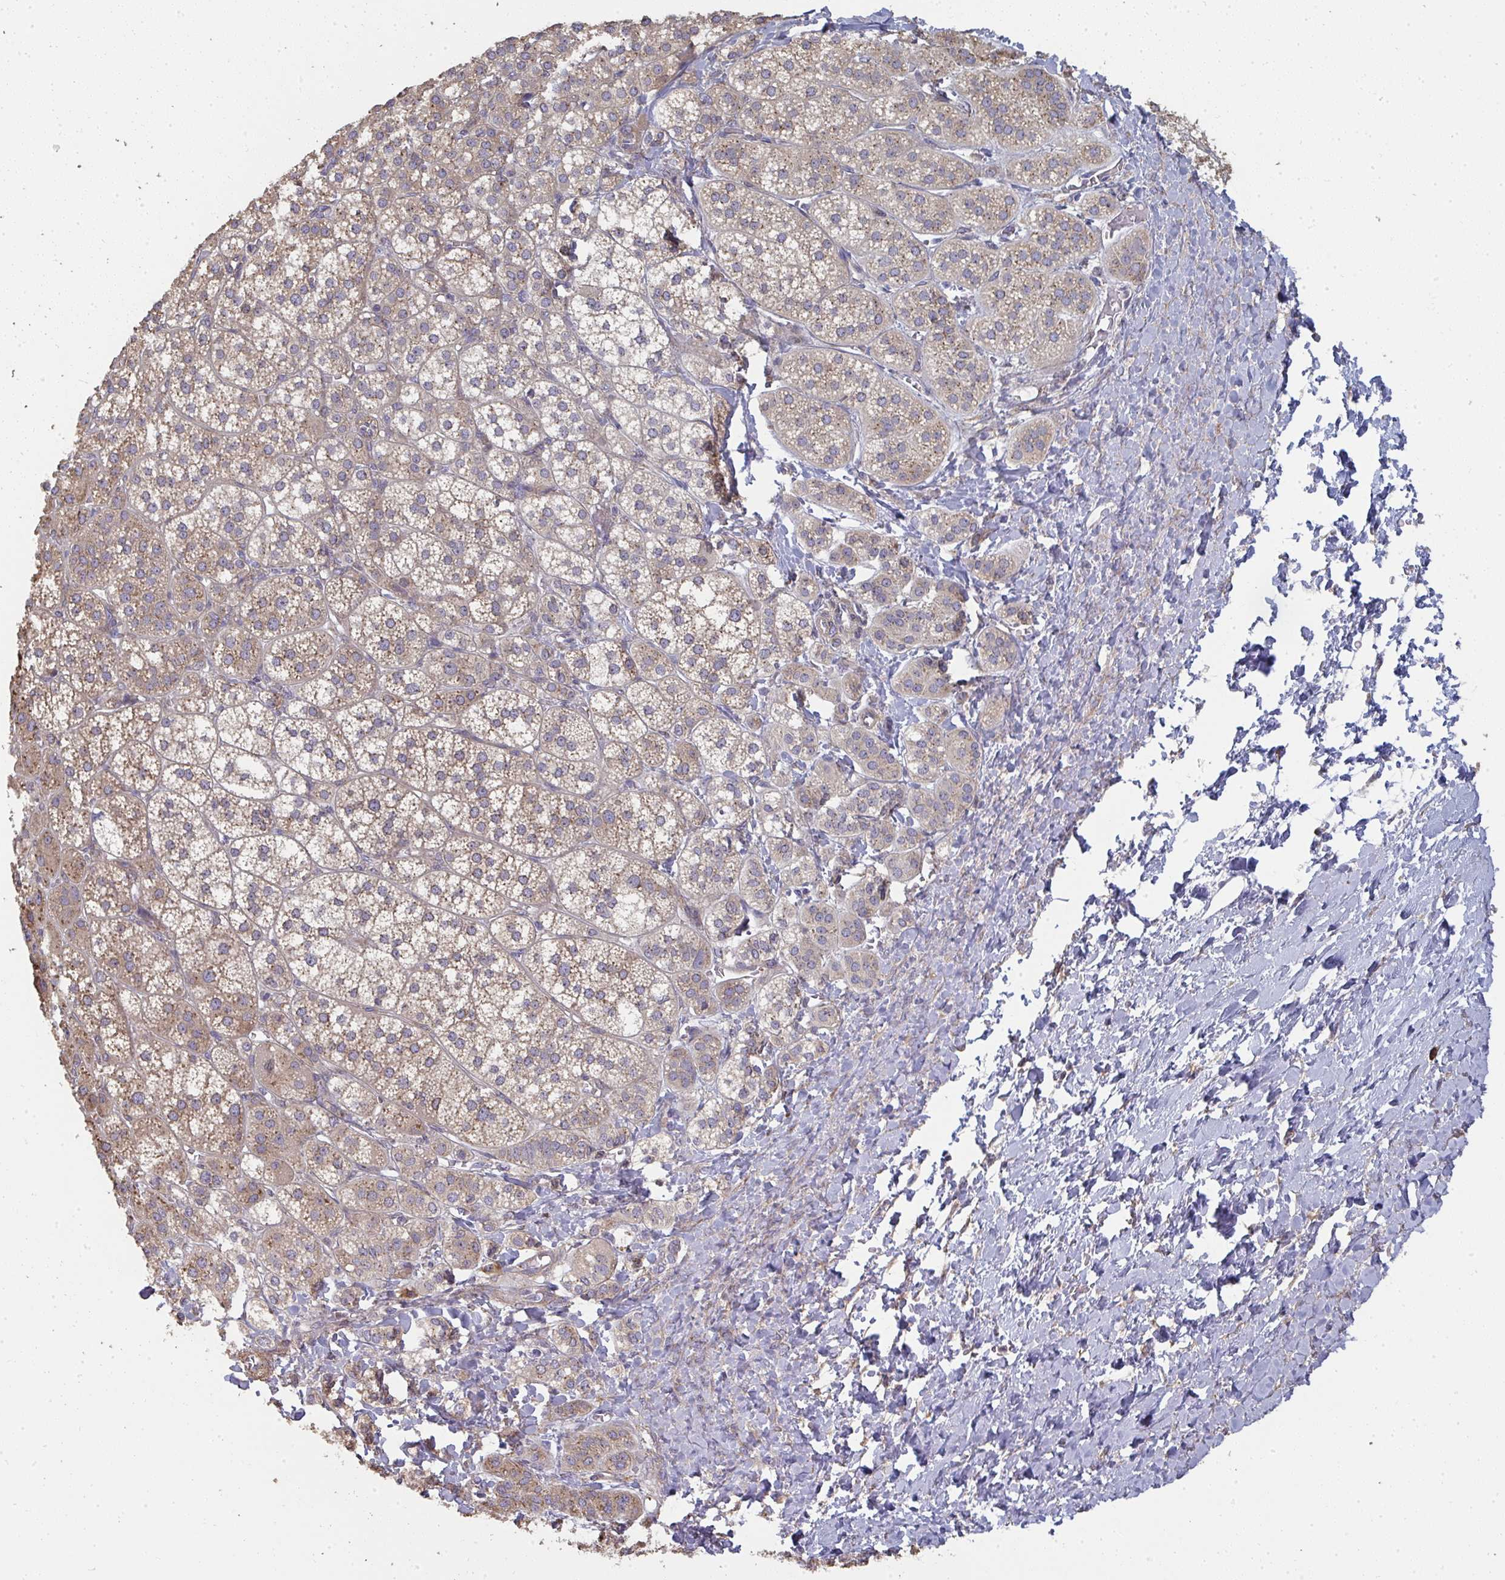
{"staining": {"intensity": "moderate", "quantity": ">75%", "location": "cytoplasmic/membranous"}, "tissue": "adrenal gland", "cell_type": "Glandular cells", "image_type": "normal", "snomed": [{"axis": "morphology", "description": "Normal tissue, NOS"}, {"axis": "topography", "description": "Adrenal gland"}], "caption": "The micrograph exhibits immunohistochemical staining of unremarkable adrenal gland. There is moderate cytoplasmic/membranous staining is appreciated in about >75% of glandular cells. (brown staining indicates protein expression, while blue staining denotes nuclei).", "gene": "ZFYVE28", "patient": {"sex": "female", "age": 60}}